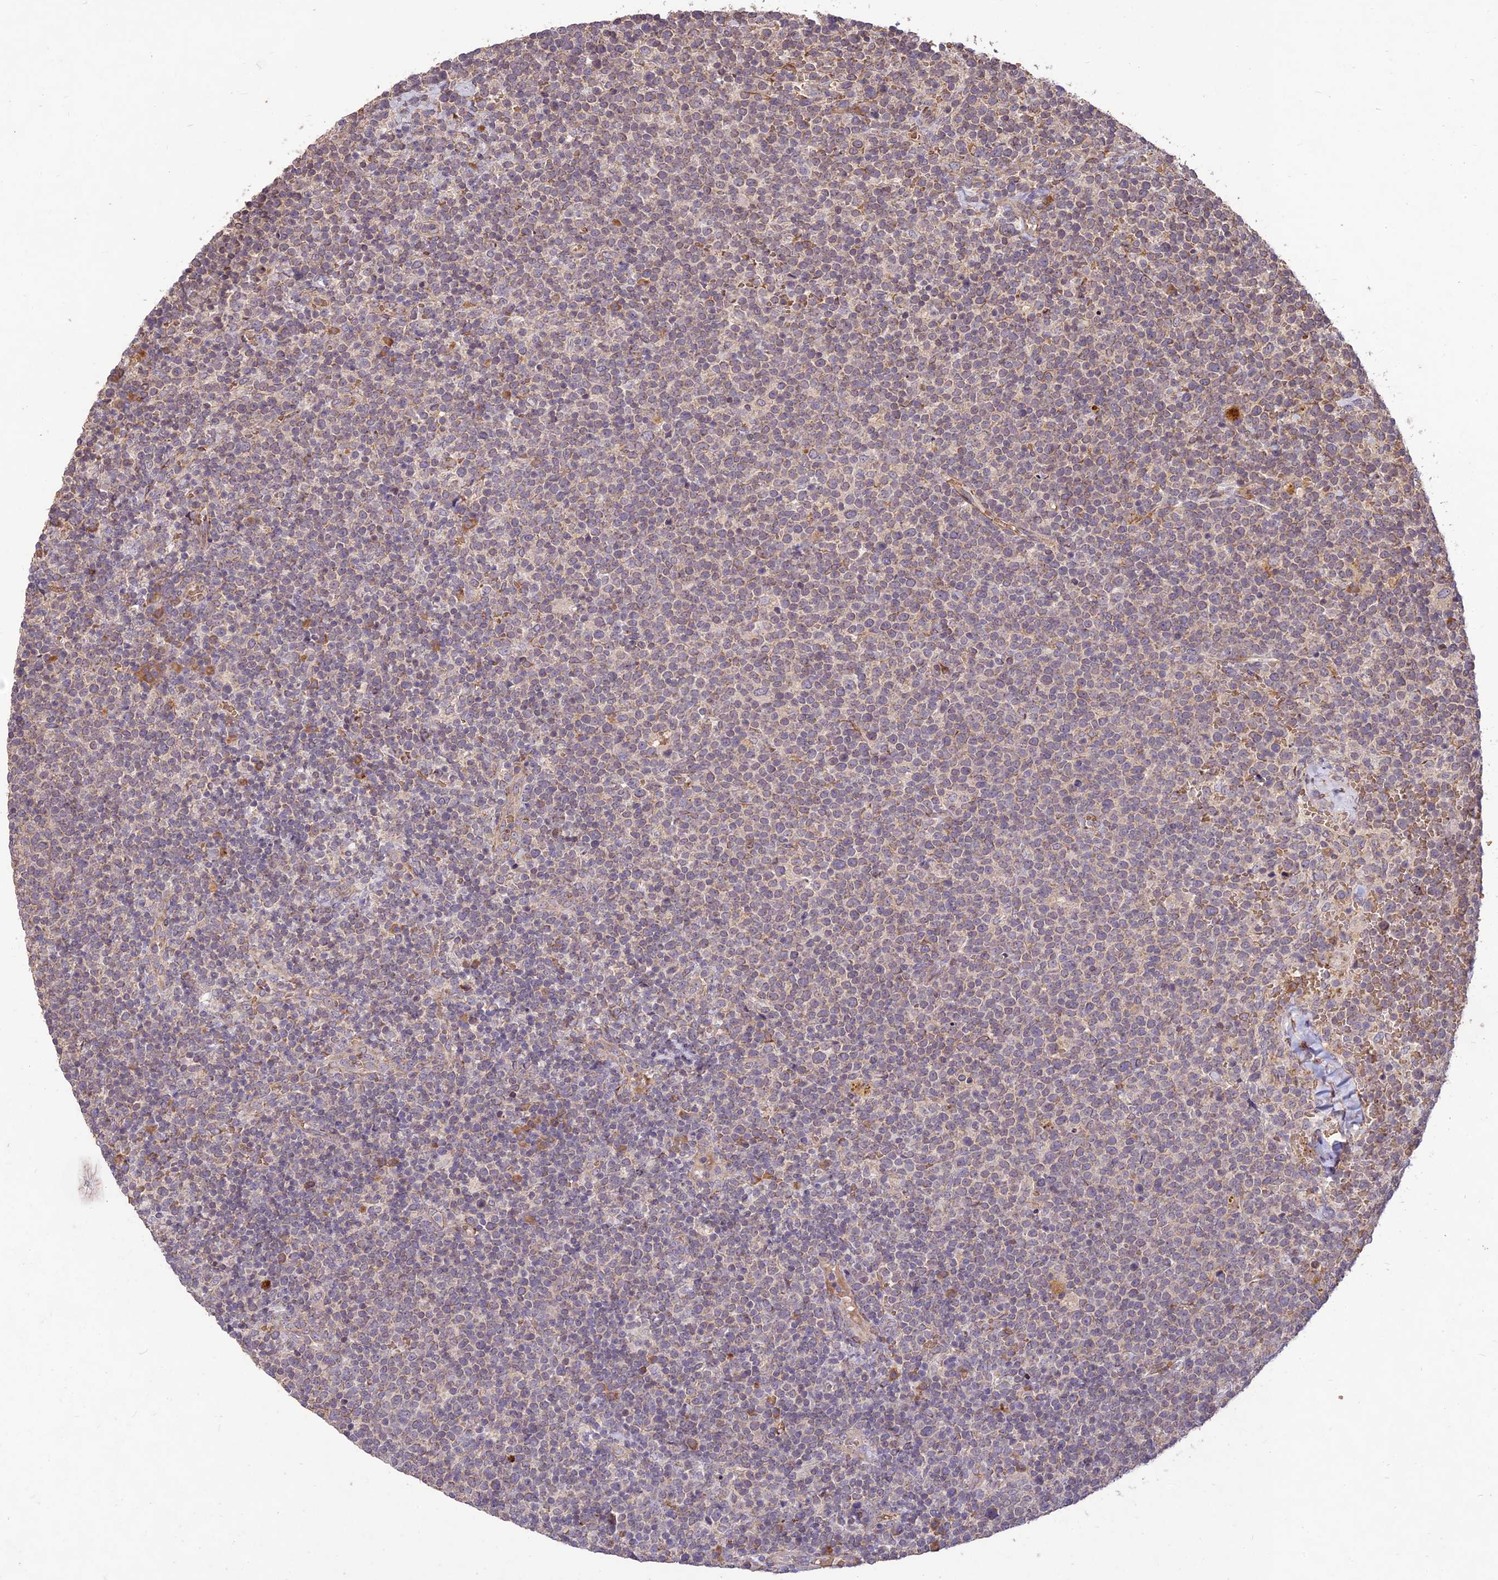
{"staining": {"intensity": "weak", "quantity": "<25%", "location": "cytoplasmic/membranous"}, "tissue": "lymphoma", "cell_type": "Tumor cells", "image_type": "cancer", "snomed": [{"axis": "morphology", "description": "Malignant lymphoma, non-Hodgkin's type, High grade"}, {"axis": "topography", "description": "Lymph node"}], "caption": "High magnification brightfield microscopy of lymphoma stained with DAB (3,3'-diaminobenzidine) (brown) and counterstained with hematoxylin (blue): tumor cells show no significant expression.", "gene": "PPP1R11", "patient": {"sex": "male", "age": 61}}